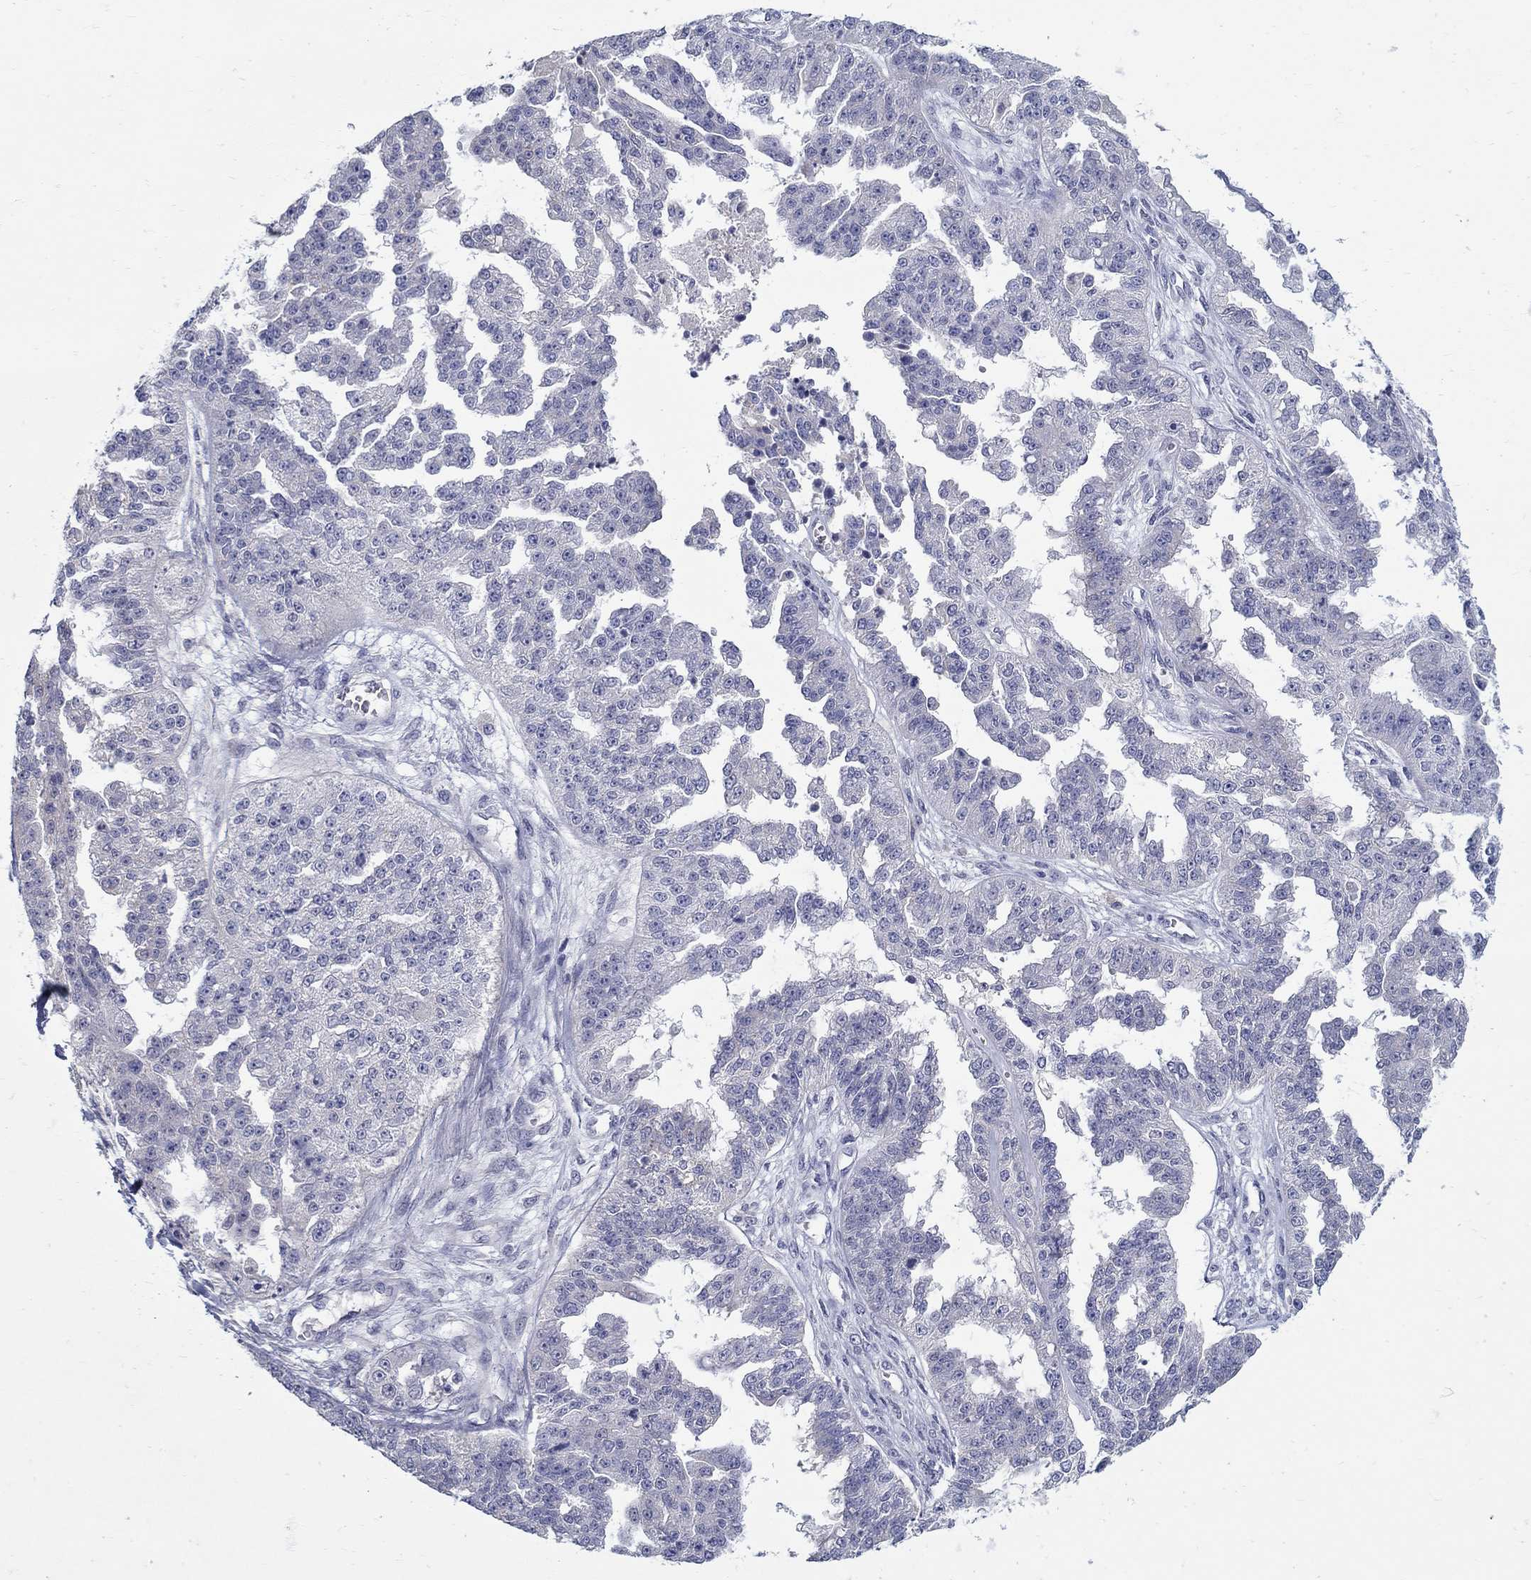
{"staining": {"intensity": "negative", "quantity": "none", "location": "none"}, "tissue": "ovarian cancer", "cell_type": "Tumor cells", "image_type": "cancer", "snomed": [{"axis": "morphology", "description": "Cystadenocarcinoma, serous, NOS"}, {"axis": "topography", "description": "Ovary"}], "caption": "Immunohistochemical staining of ovarian cancer (serous cystadenocarcinoma) shows no significant expression in tumor cells.", "gene": "ABCA4", "patient": {"sex": "female", "age": 58}}